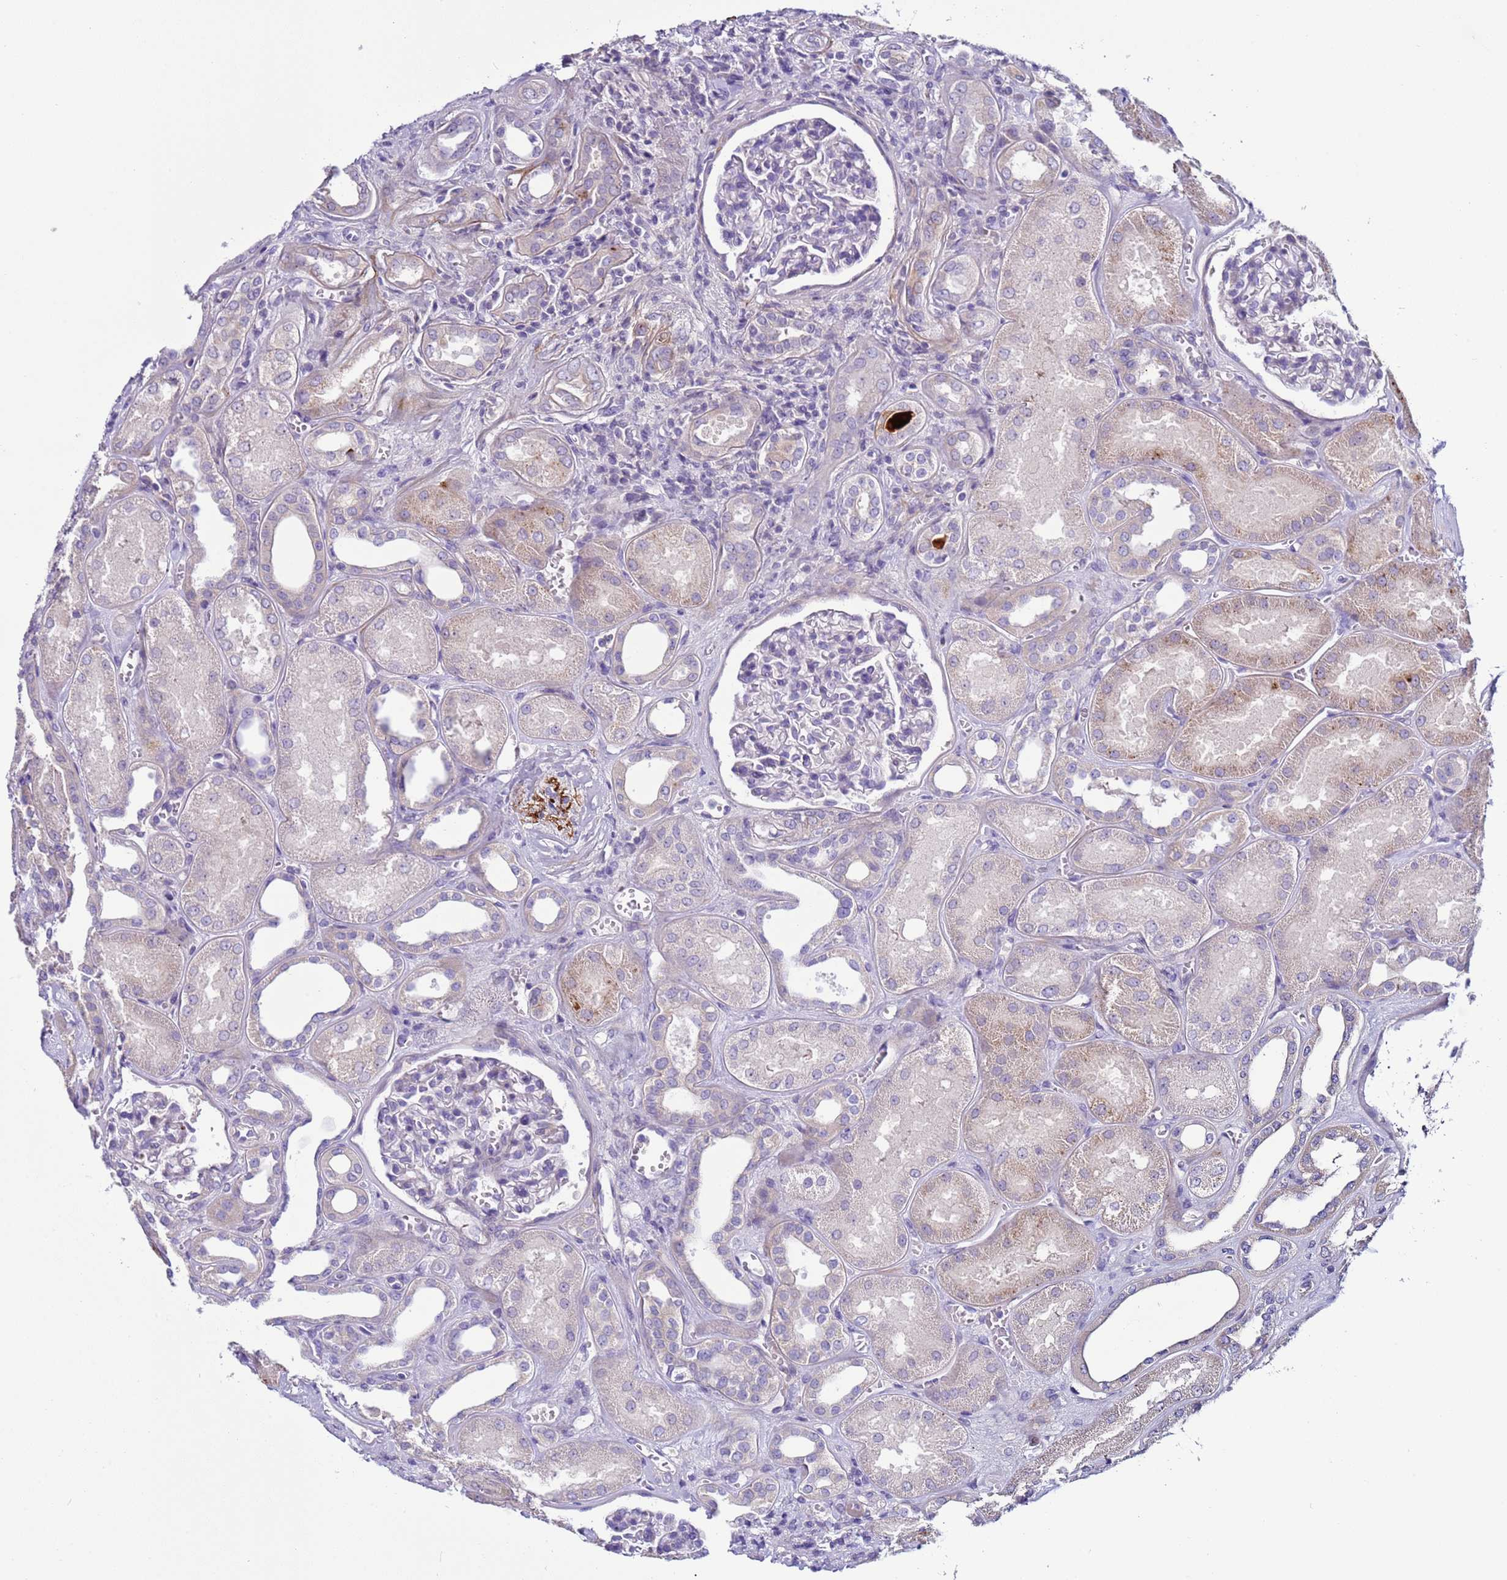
{"staining": {"intensity": "negative", "quantity": "none", "location": "none"}, "tissue": "kidney", "cell_type": "Cells in glomeruli", "image_type": "normal", "snomed": [{"axis": "morphology", "description": "Normal tissue, NOS"}, {"axis": "morphology", "description": "Adenocarcinoma, NOS"}, {"axis": "topography", "description": "Kidney"}], "caption": "This photomicrograph is of unremarkable kidney stained with IHC to label a protein in brown with the nuclei are counter-stained blue. There is no staining in cells in glomeruli. Brightfield microscopy of immunohistochemistry stained with DAB (brown) and hematoxylin (blue), captured at high magnification.", "gene": "TRIM51G", "patient": {"sex": "female", "age": 68}}